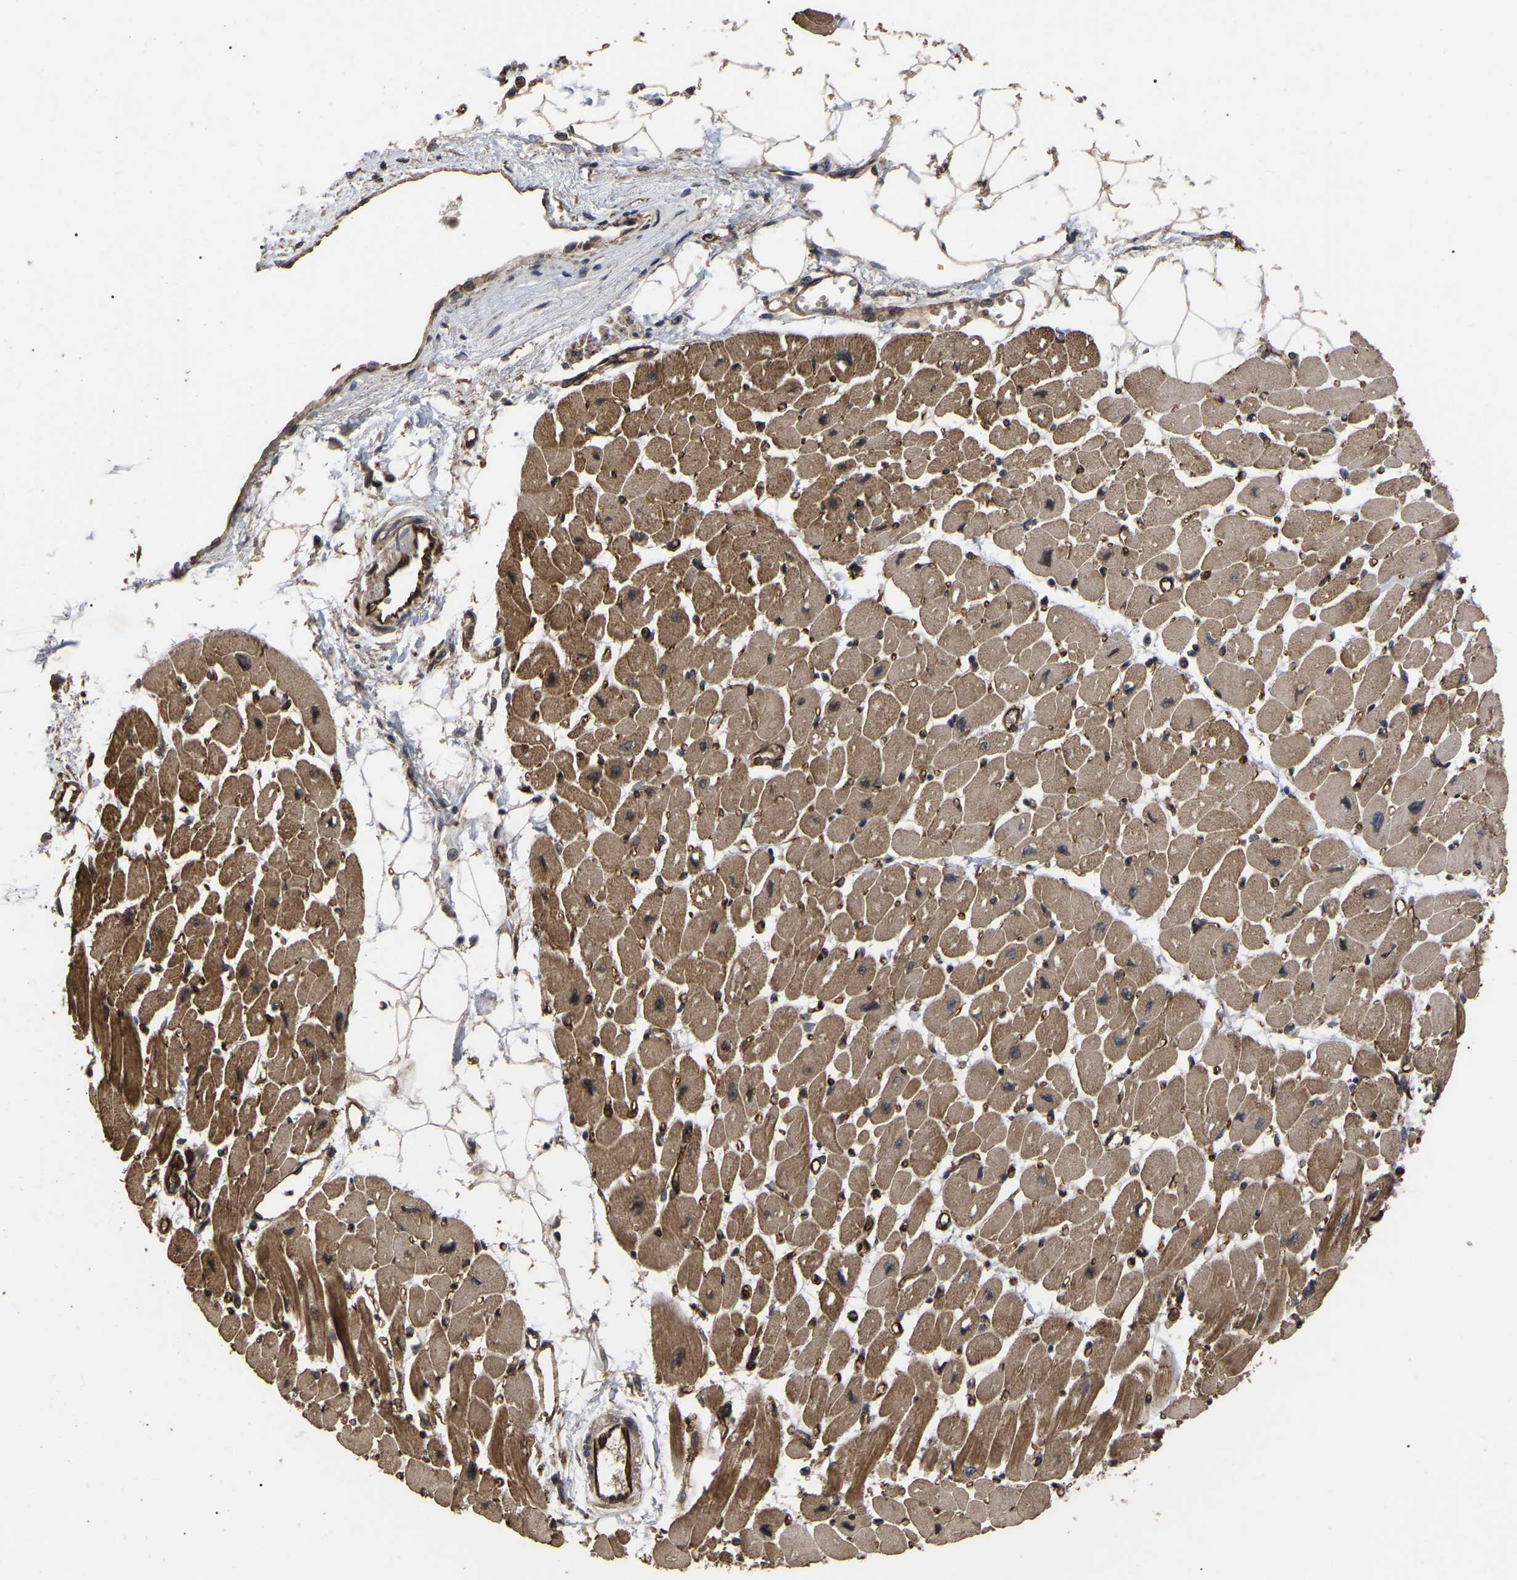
{"staining": {"intensity": "moderate", "quantity": ">75%", "location": "cytoplasmic/membranous,nuclear"}, "tissue": "heart muscle", "cell_type": "Cardiomyocytes", "image_type": "normal", "snomed": [{"axis": "morphology", "description": "Normal tissue, NOS"}, {"axis": "topography", "description": "Heart"}], "caption": "Heart muscle stained with a brown dye shows moderate cytoplasmic/membranous,nuclear positive positivity in approximately >75% of cardiomyocytes.", "gene": "FAM161B", "patient": {"sex": "female", "age": 54}}